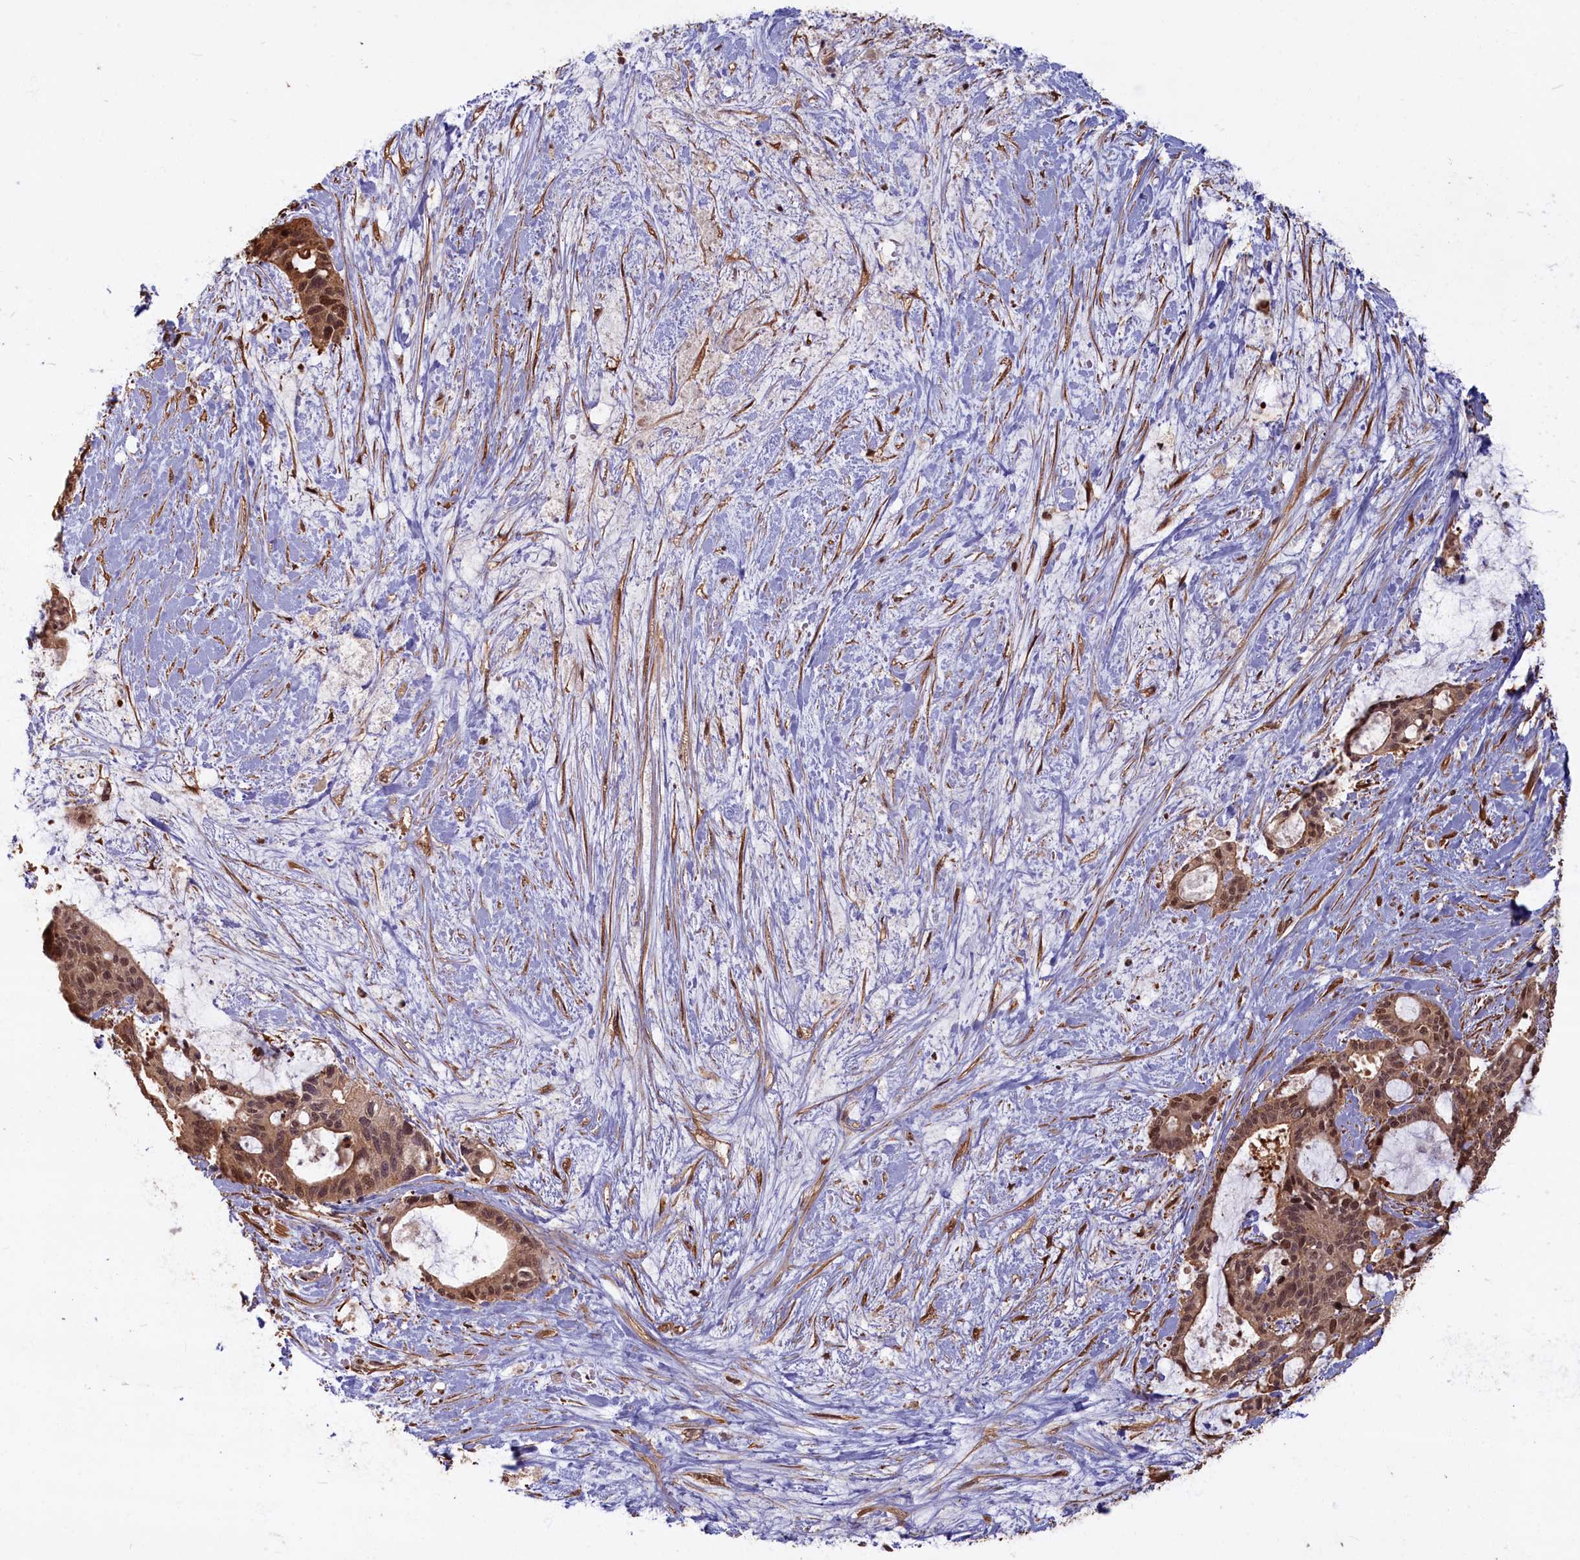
{"staining": {"intensity": "moderate", "quantity": ">75%", "location": "cytoplasmic/membranous,nuclear"}, "tissue": "liver cancer", "cell_type": "Tumor cells", "image_type": "cancer", "snomed": [{"axis": "morphology", "description": "Normal tissue, NOS"}, {"axis": "morphology", "description": "Cholangiocarcinoma"}, {"axis": "topography", "description": "Liver"}, {"axis": "topography", "description": "Peripheral nerve tissue"}], "caption": "Liver cancer stained with DAB (3,3'-diaminobenzidine) immunohistochemistry (IHC) exhibits medium levels of moderate cytoplasmic/membranous and nuclear positivity in about >75% of tumor cells. (brown staining indicates protein expression, while blue staining denotes nuclei).", "gene": "HIF3A", "patient": {"sex": "female", "age": 73}}